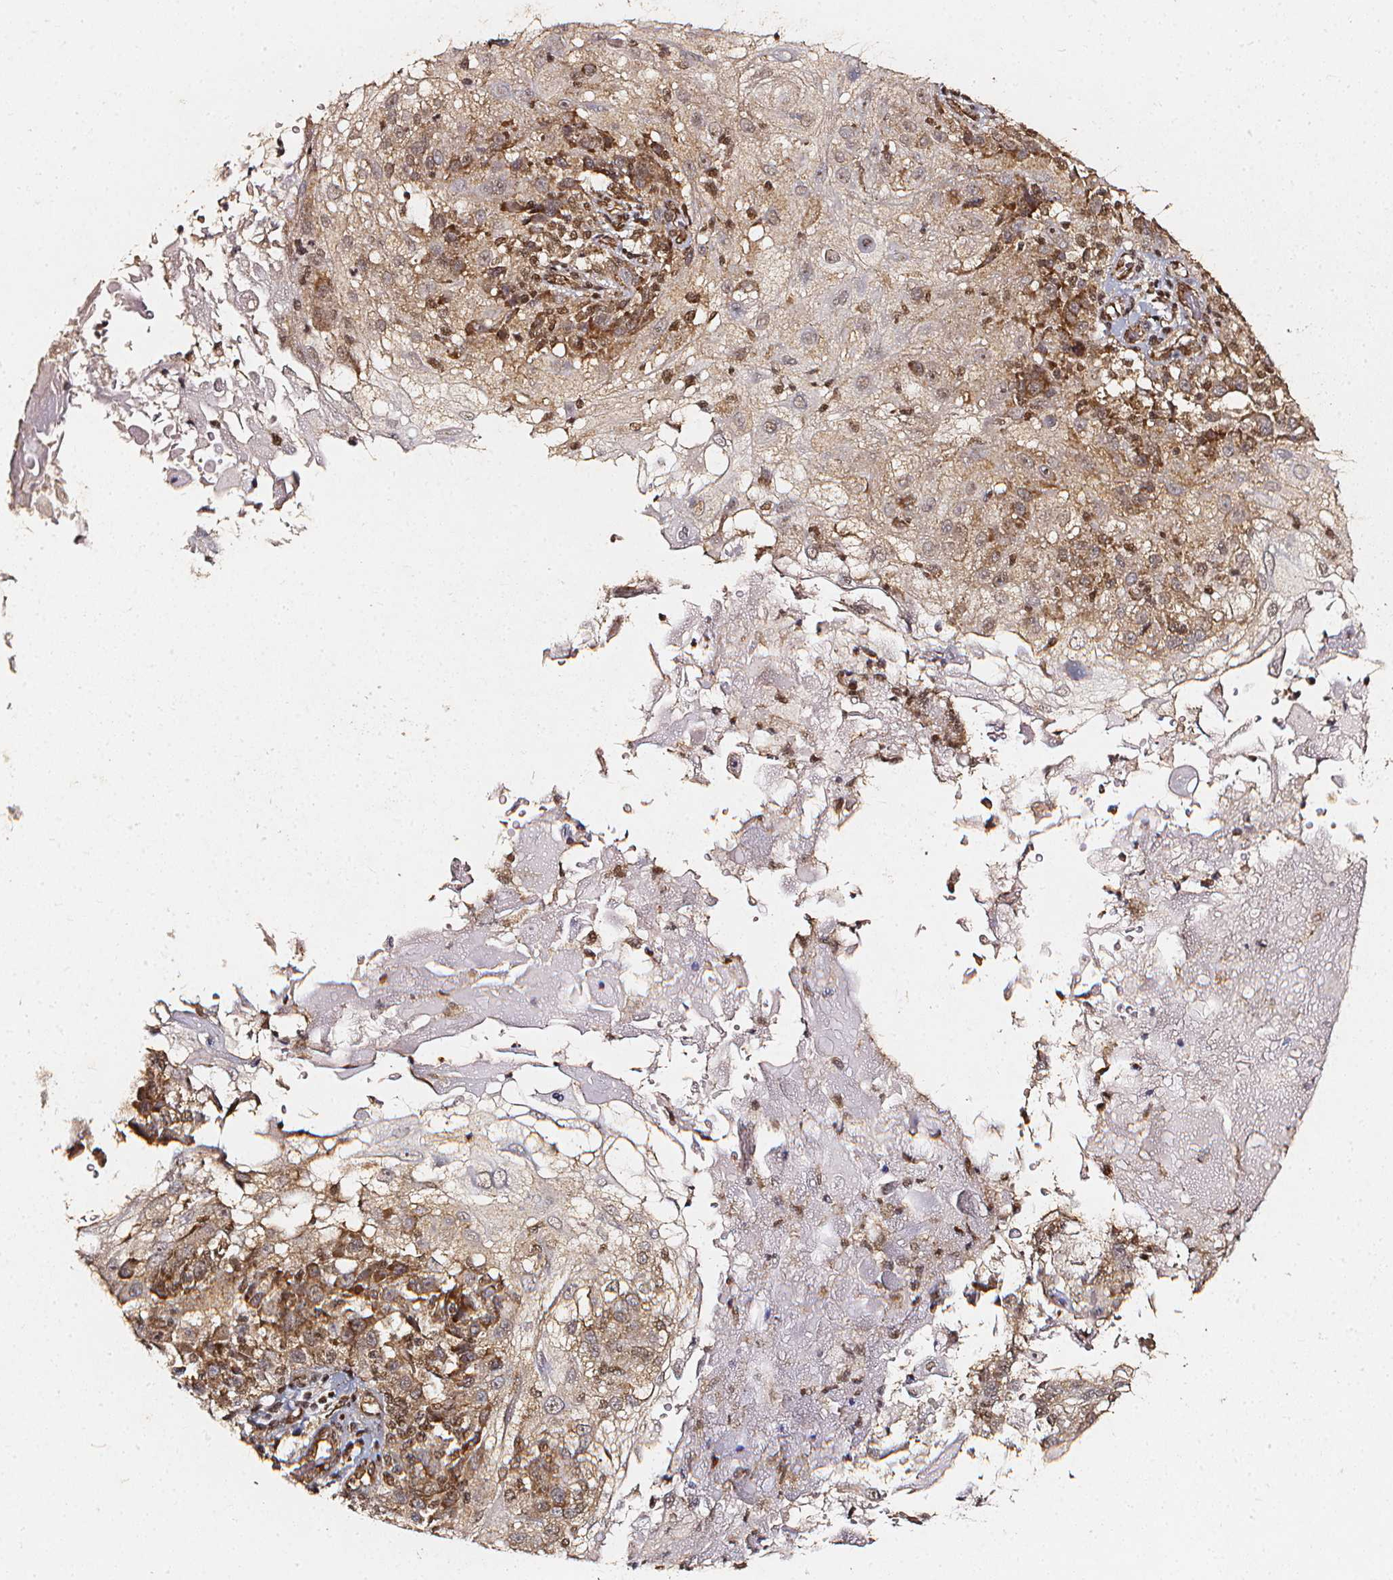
{"staining": {"intensity": "moderate", "quantity": ">75%", "location": "cytoplasmic/membranous,nuclear"}, "tissue": "skin cancer", "cell_type": "Tumor cells", "image_type": "cancer", "snomed": [{"axis": "morphology", "description": "Normal tissue, NOS"}, {"axis": "morphology", "description": "Squamous cell carcinoma, NOS"}, {"axis": "topography", "description": "Skin"}], "caption": "The histopathology image shows a brown stain indicating the presence of a protein in the cytoplasmic/membranous and nuclear of tumor cells in skin cancer (squamous cell carcinoma).", "gene": "SMN1", "patient": {"sex": "female", "age": 83}}